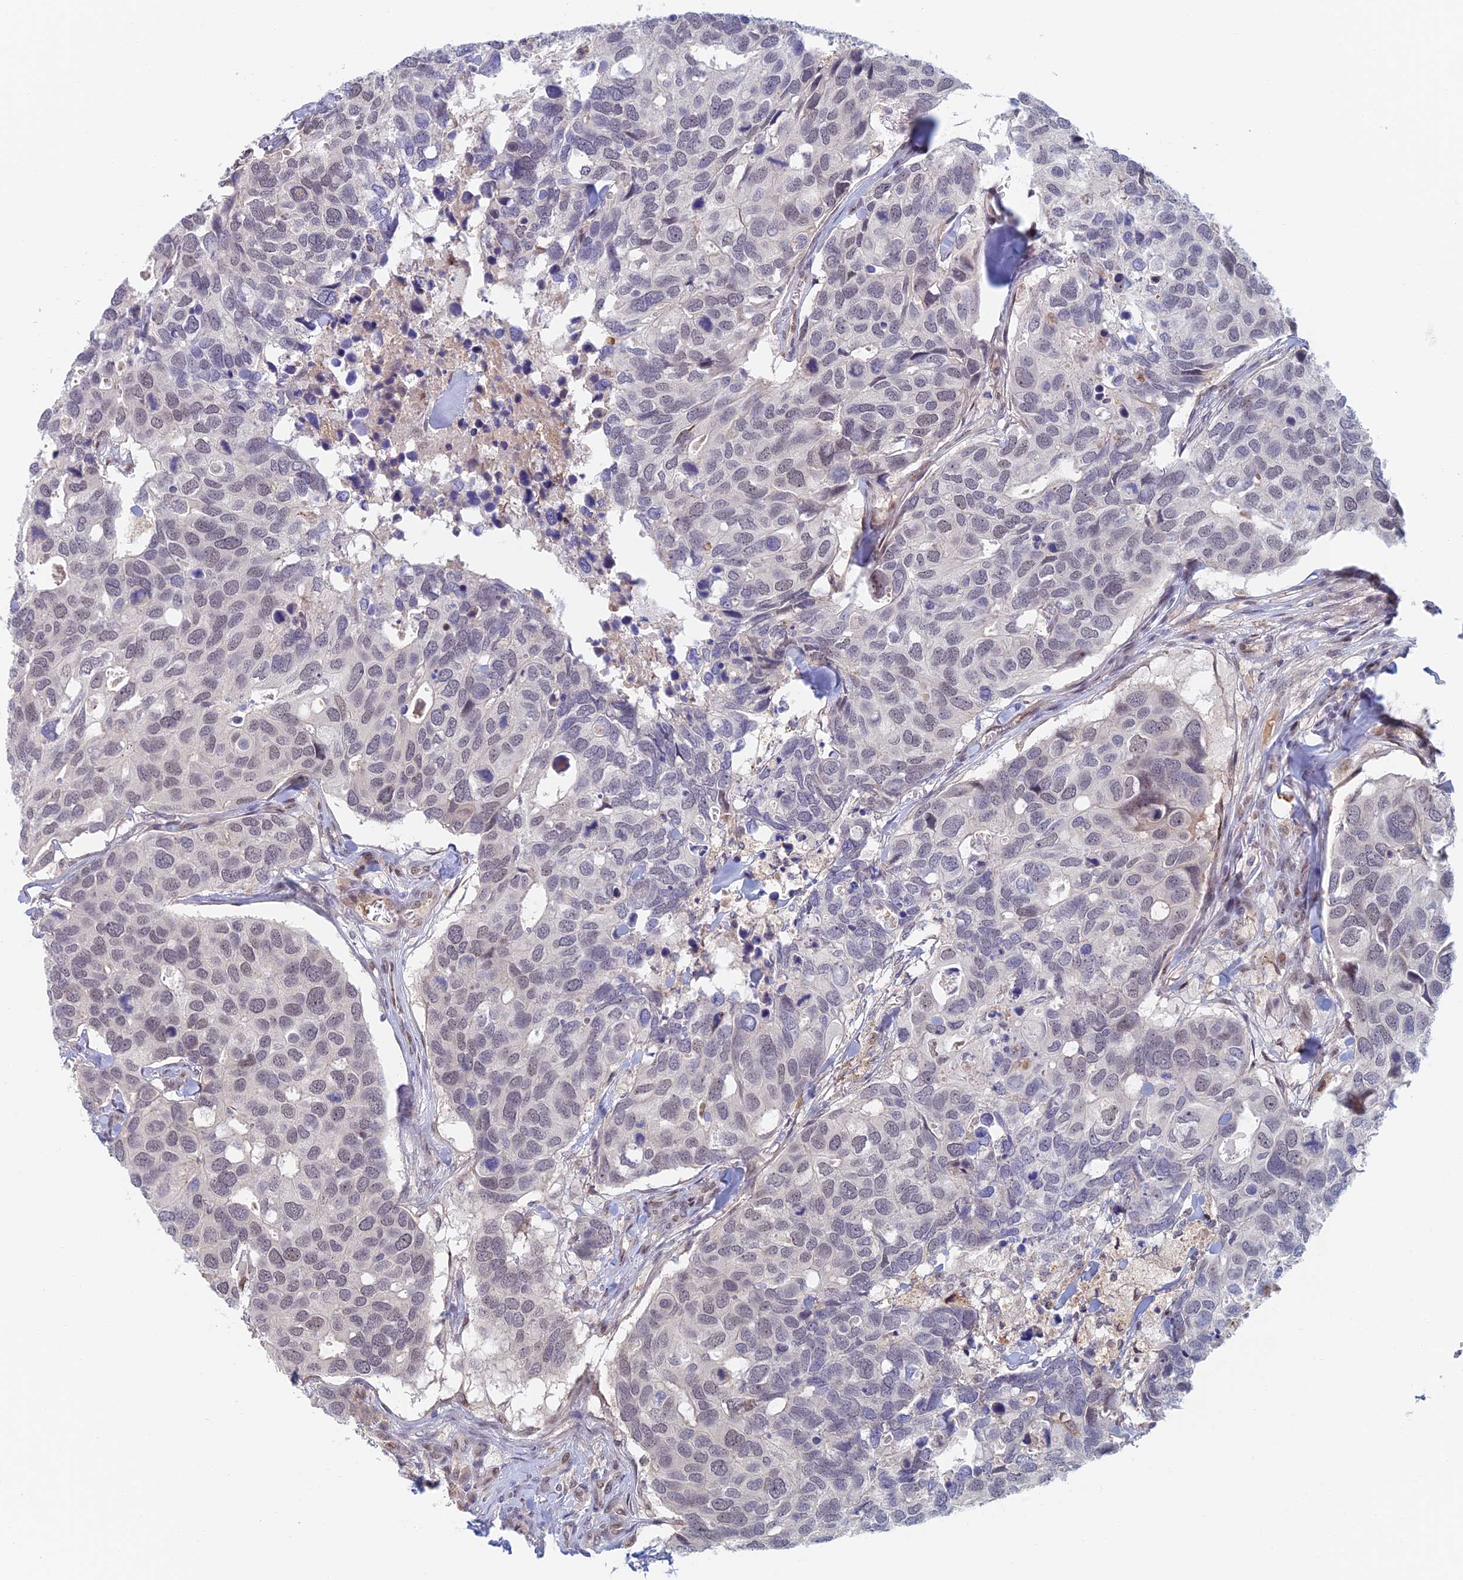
{"staining": {"intensity": "weak", "quantity": "<25%", "location": "nuclear"}, "tissue": "breast cancer", "cell_type": "Tumor cells", "image_type": "cancer", "snomed": [{"axis": "morphology", "description": "Duct carcinoma"}, {"axis": "topography", "description": "Breast"}], "caption": "An immunohistochemistry (IHC) image of breast cancer (infiltrating ductal carcinoma) is shown. There is no staining in tumor cells of breast cancer (infiltrating ductal carcinoma).", "gene": "ZUP1", "patient": {"sex": "female", "age": 83}}